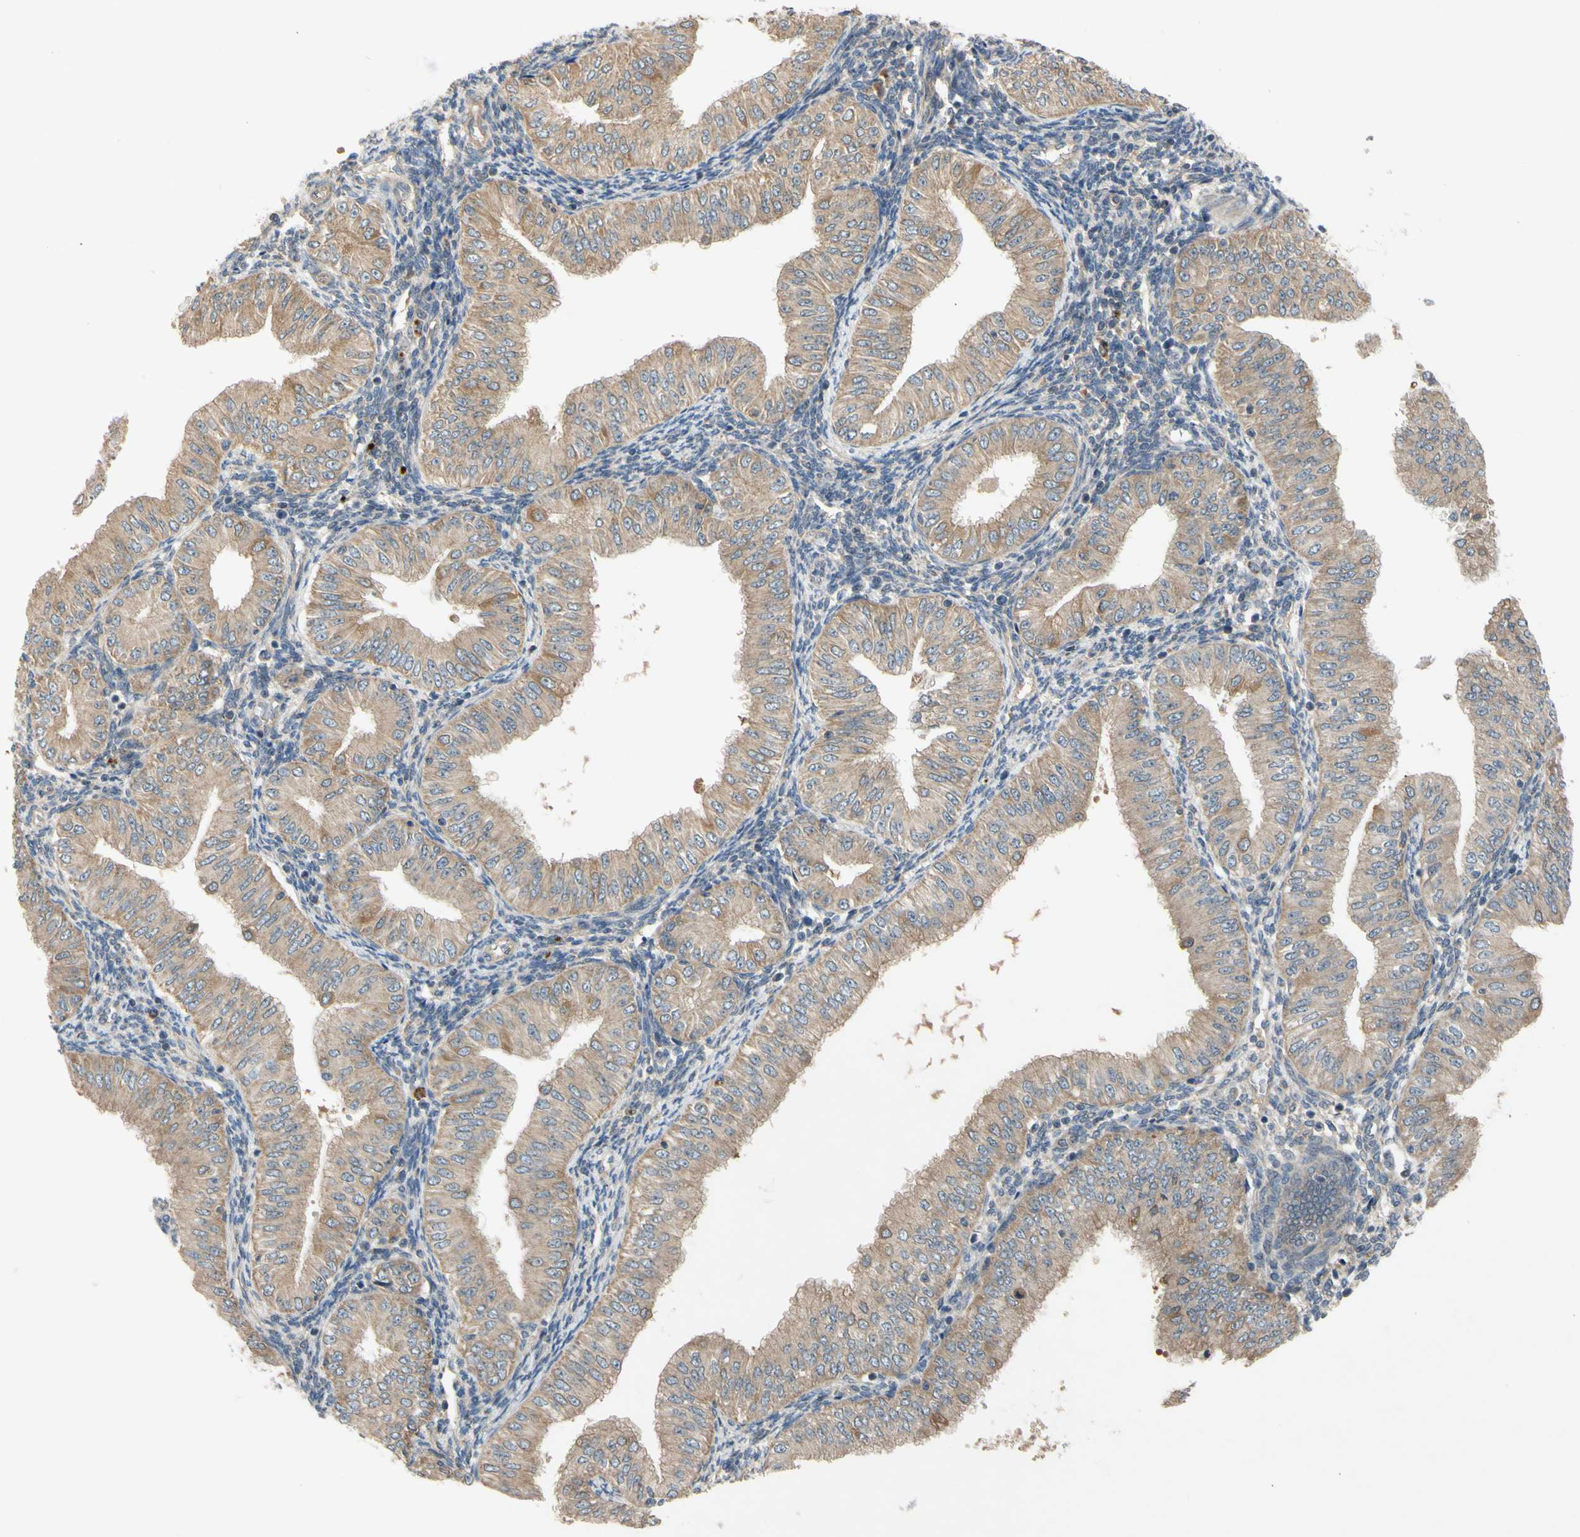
{"staining": {"intensity": "moderate", "quantity": ">75%", "location": "cytoplasmic/membranous"}, "tissue": "endometrial cancer", "cell_type": "Tumor cells", "image_type": "cancer", "snomed": [{"axis": "morphology", "description": "Normal tissue, NOS"}, {"axis": "morphology", "description": "Adenocarcinoma, NOS"}, {"axis": "topography", "description": "Endometrium"}], "caption": "Tumor cells demonstrate medium levels of moderate cytoplasmic/membranous staining in approximately >75% of cells in human endometrial cancer (adenocarcinoma).", "gene": "MBTPS2", "patient": {"sex": "female", "age": 53}}